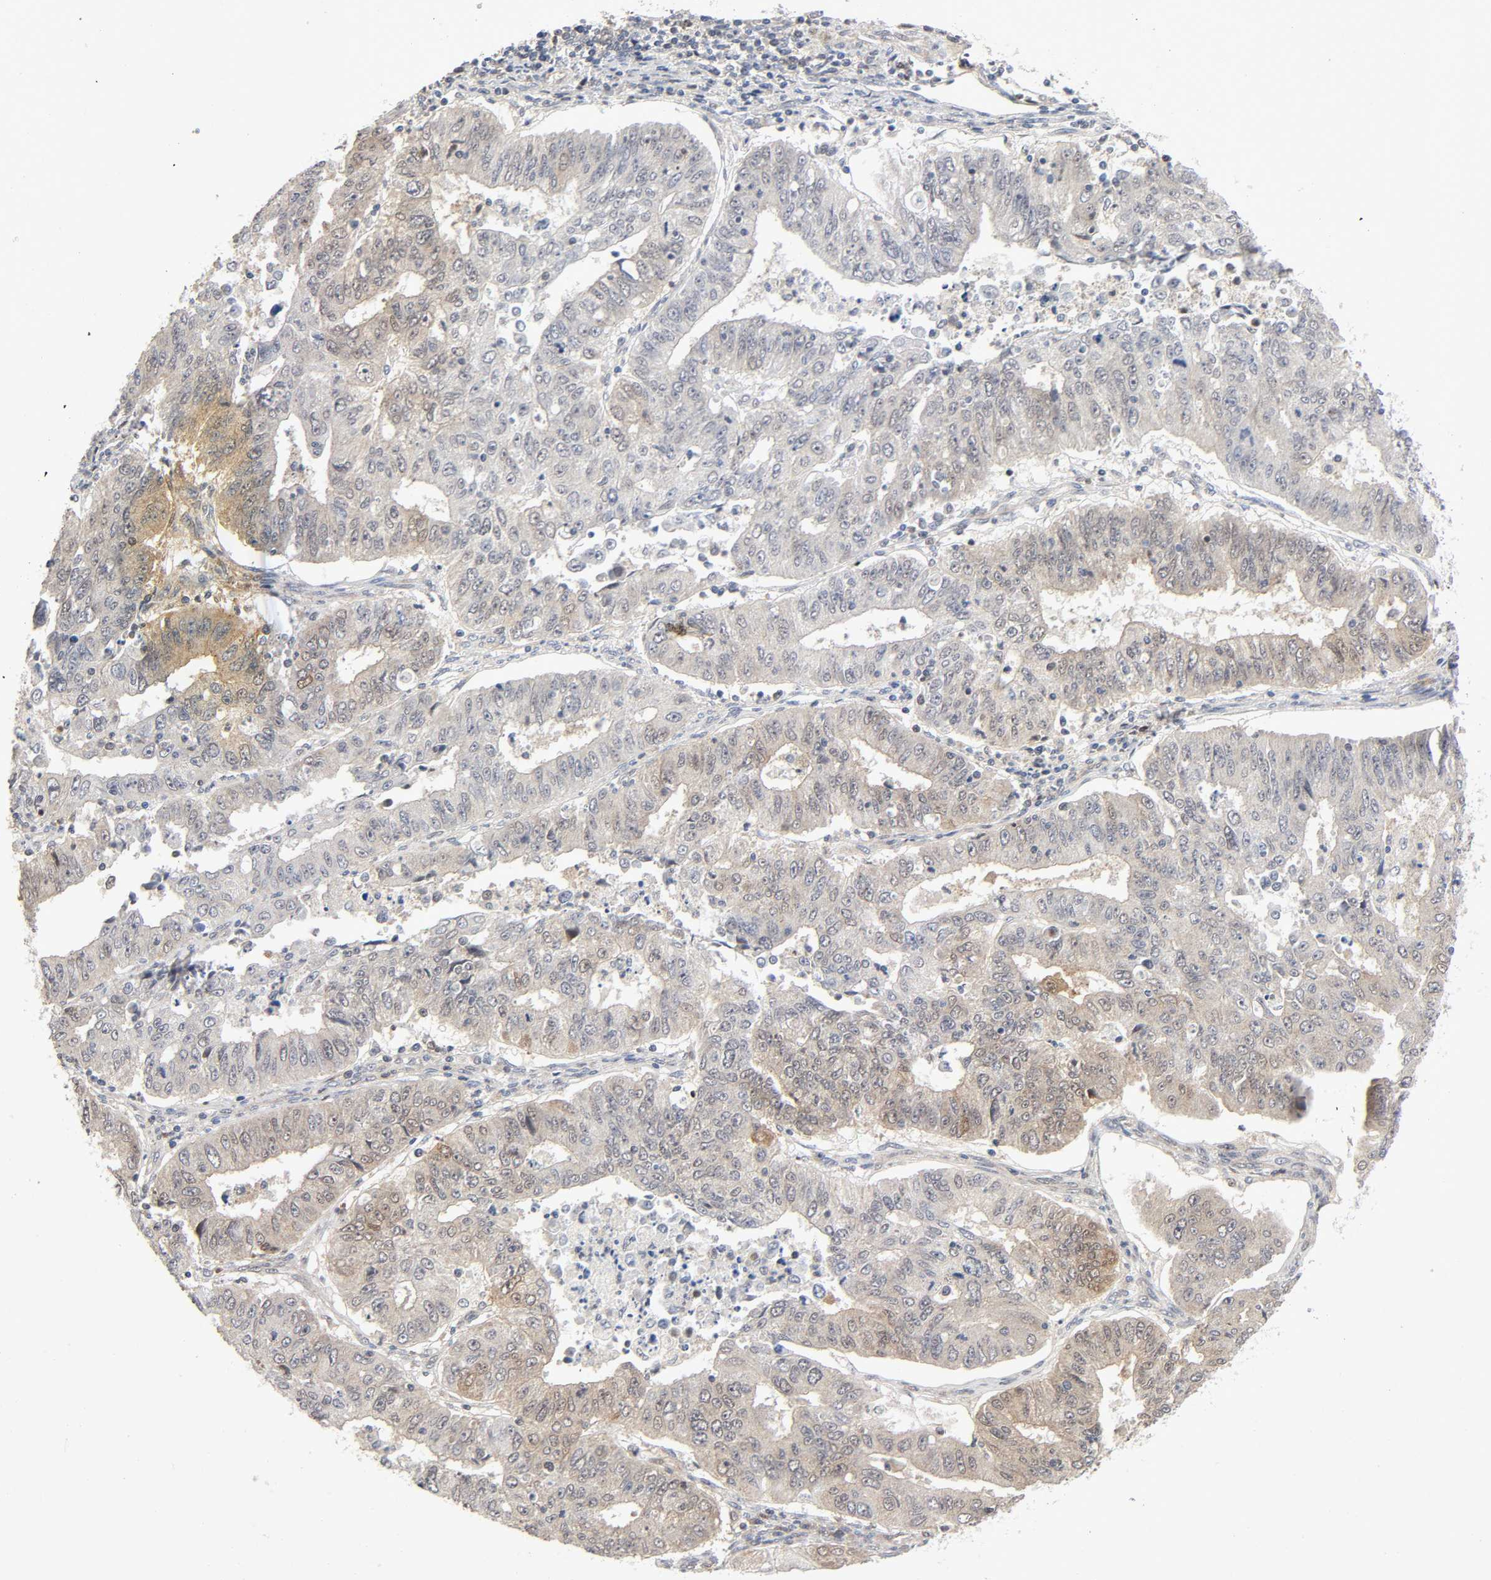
{"staining": {"intensity": "weak", "quantity": "25%-75%", "location": "cytoplasmic/membranous"}, "tissue": "endometrial cancer", "cell_type": "Tumor cells", "image_type": "cancer", "snomed": [{"axis": "morphology", "description": "Adenocarcinoma, NOS"}, {"axis": "topography", "description": "Endometrium"}], "caption": "Human endometrial cancer stained for a protein (brown) exhibits weak cytoplasmic/membranous positive positivity in approximately 25%-75% of tumor cells.", "gene": "CASP9", "patient": {"sex": "female", "age": 42}}